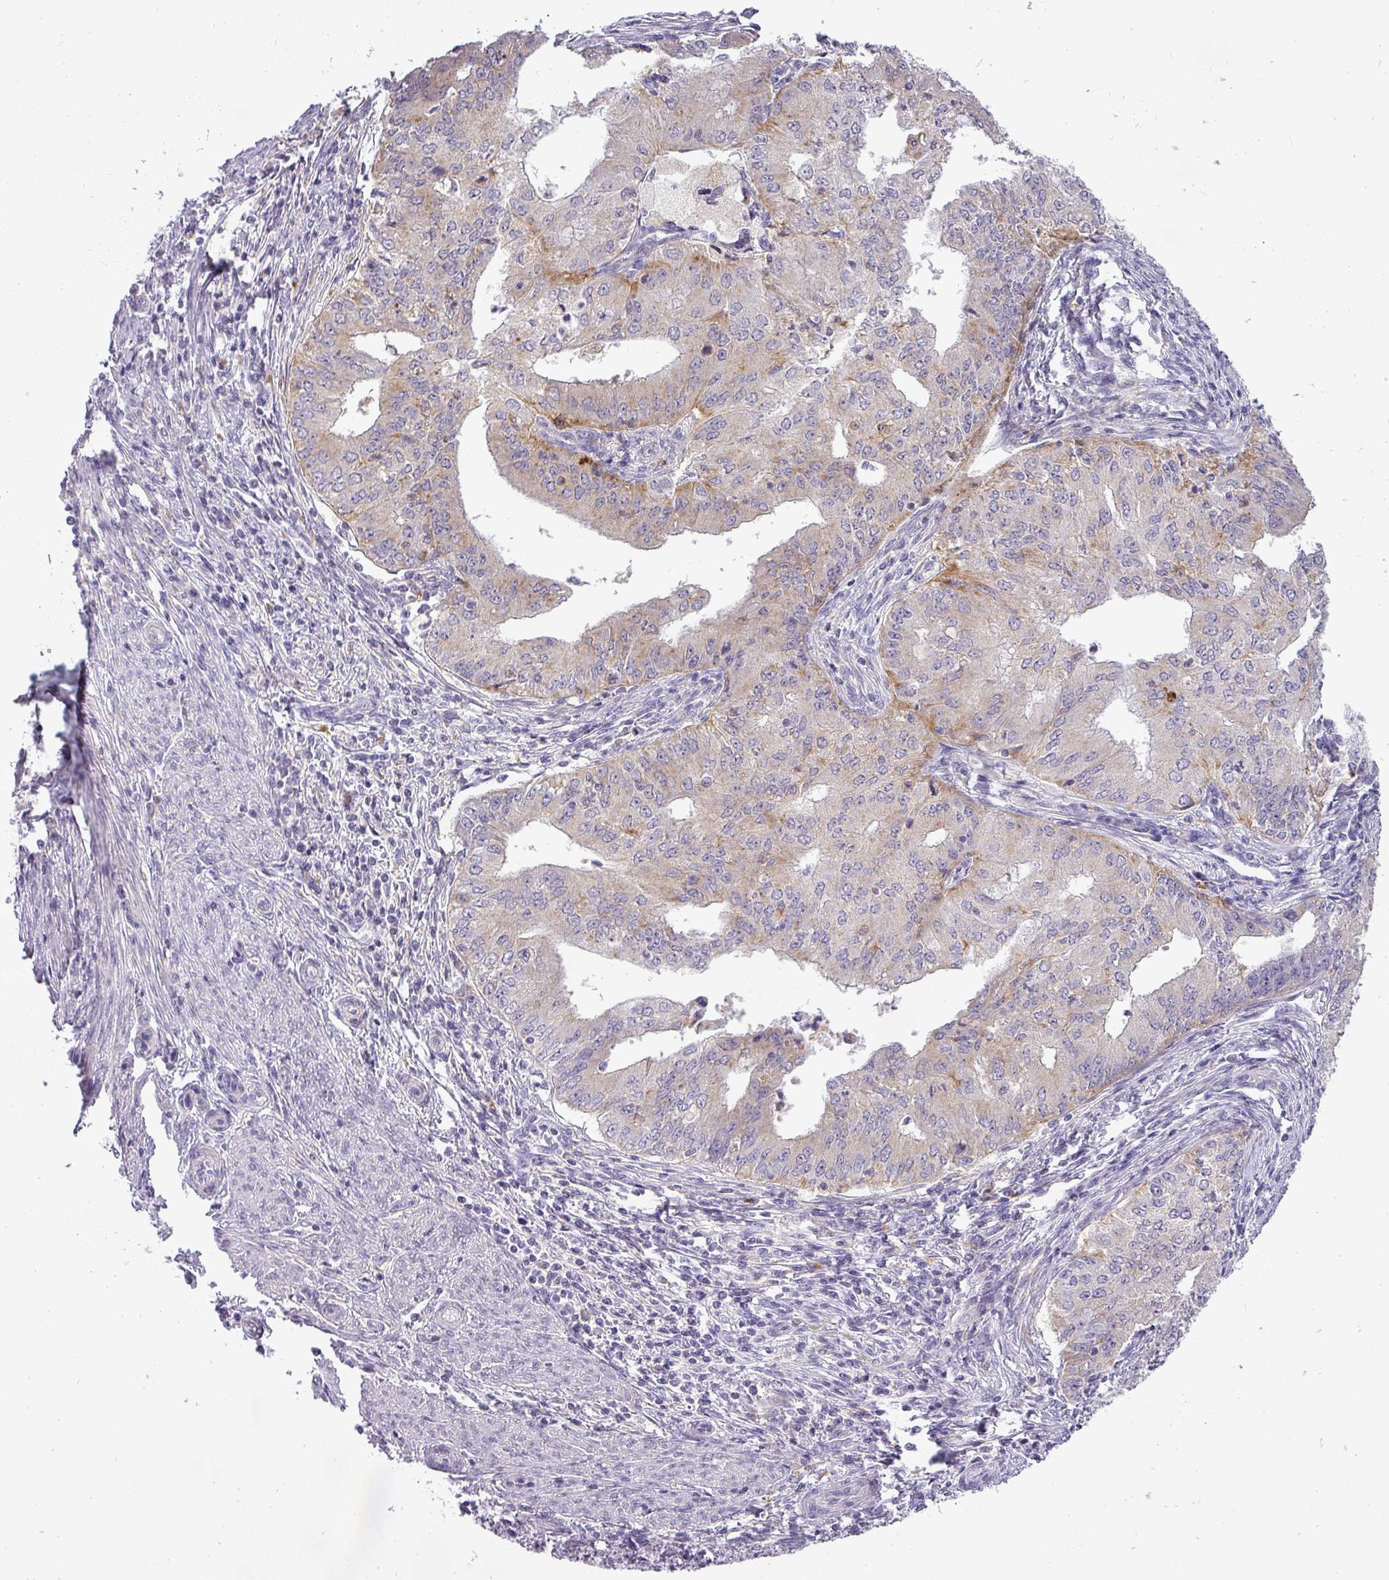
{"staining": {"intensity": "moderate", "quantity": "<25%", "location": "cytoplasmic/membranous"}, "tissue": "endometrial cancer", "cell_type": "Tumor cells", "image_type": "cancer", "snomed": [{"axis": "morphology", "description": "Adenocarcinoma, NOS"}, {"axis": "topography", "description": "Endometrium"}], "caption": "Brown immunohistochemical staining in endometrial cancer demonstrates moderate cytoplasmic/membranous expression in approximately <25% of tumor cells.", "gene": "ATP6V1D", "patient": {"sex": "female", "age": 50}}